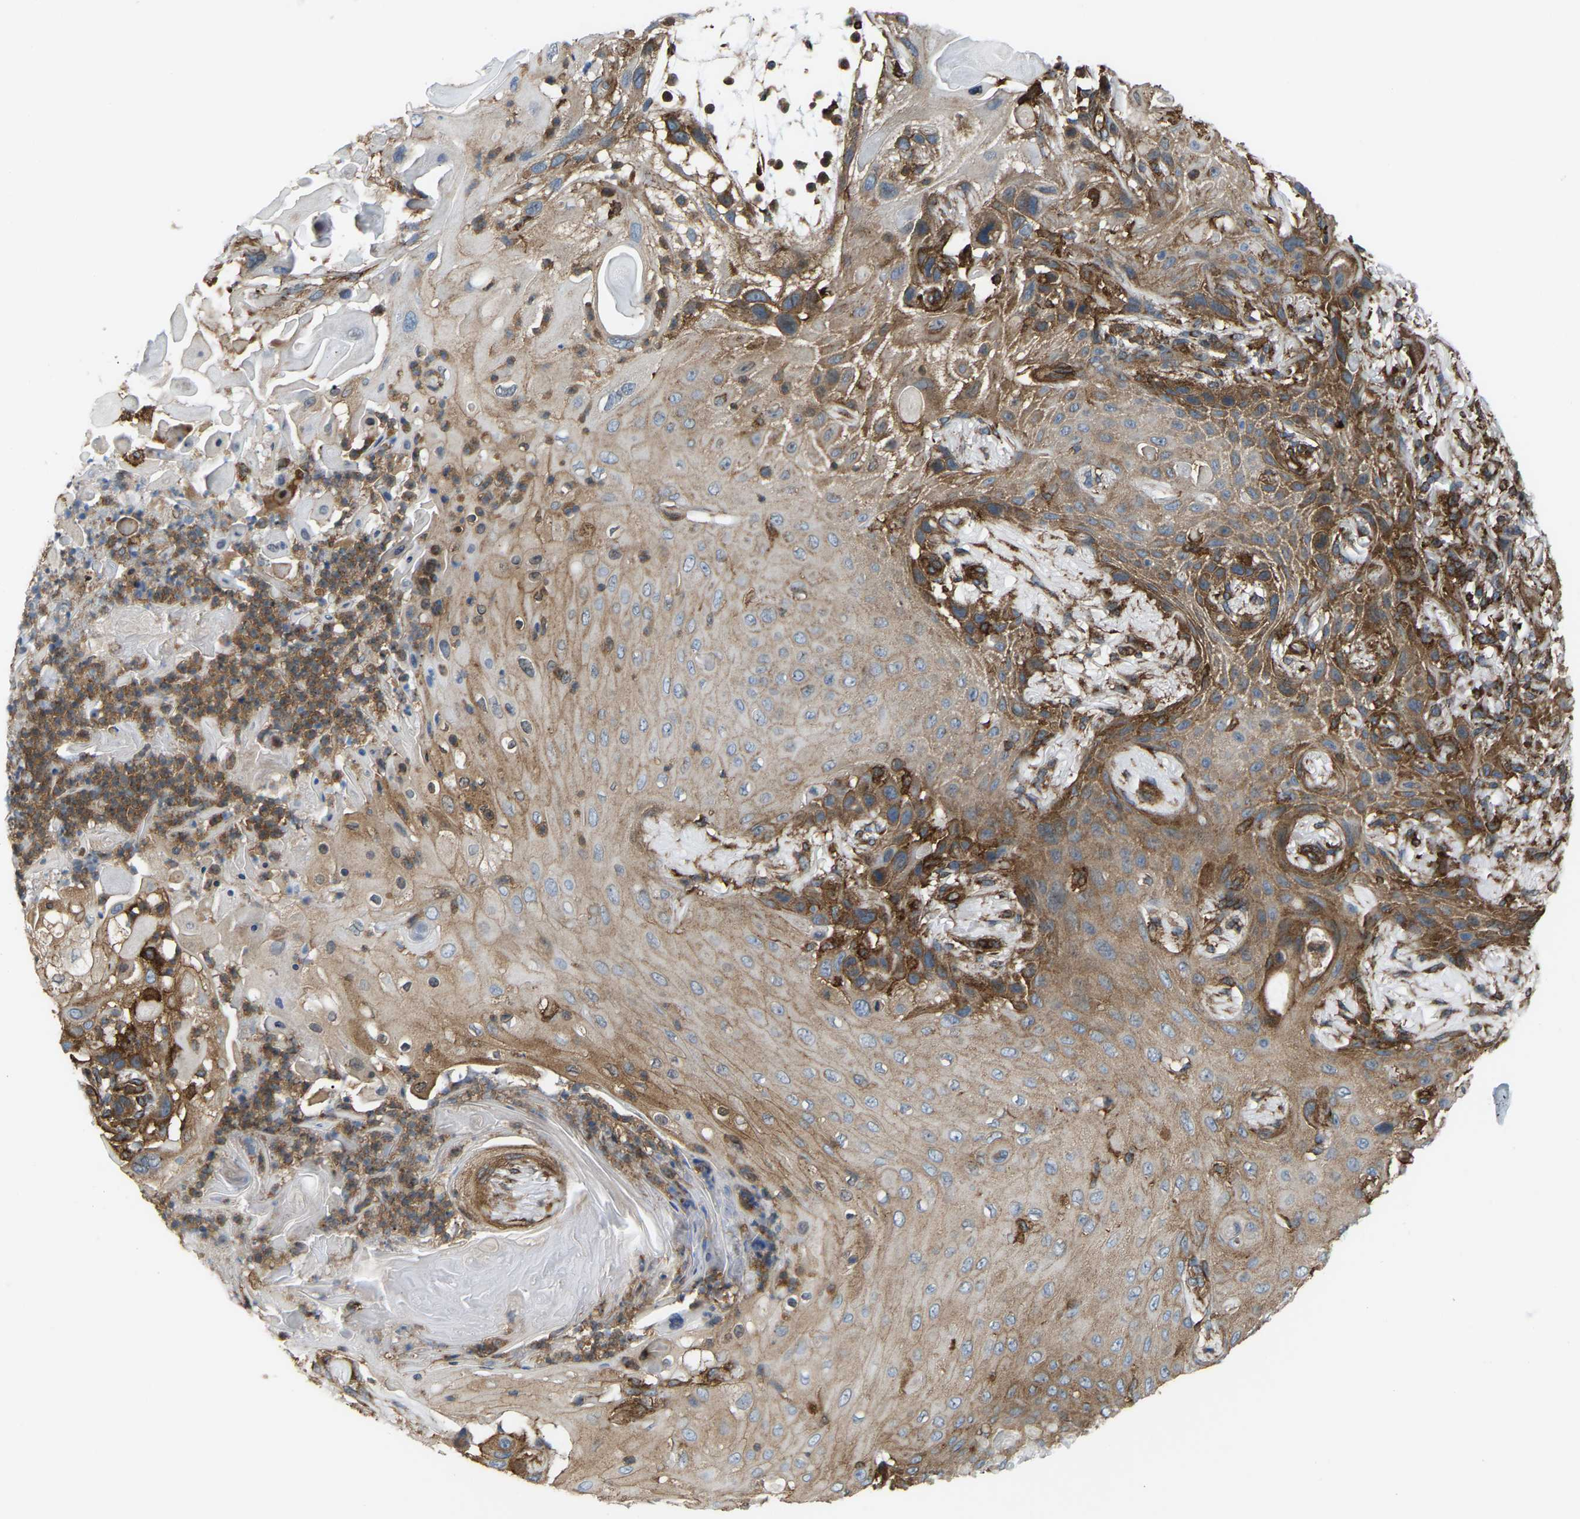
{"staining": {"intensity": "moderate", "quantity": "25%-75%", "location": "cytoplasmic/membranous"}, "tissue": "skin cancer", "cell_type": "Tumor cells", "image_type": "cancer", "snomed": [{"axis": "morphology", "description": "Squamous cell carcinoma, NOS"}, {"axis": "topography", "description": "Skin"}], "caption": "Protein staining of skin squamous cell carcinoma tissue reveals moderate cytoplasmic/membranous staining in approximately 25%-75% of tumor cells. The protein is shown in brown color, while the nuclei are stained blue.", "gene": "PICALM", "patient": {"sex": "female", "age": 77}}